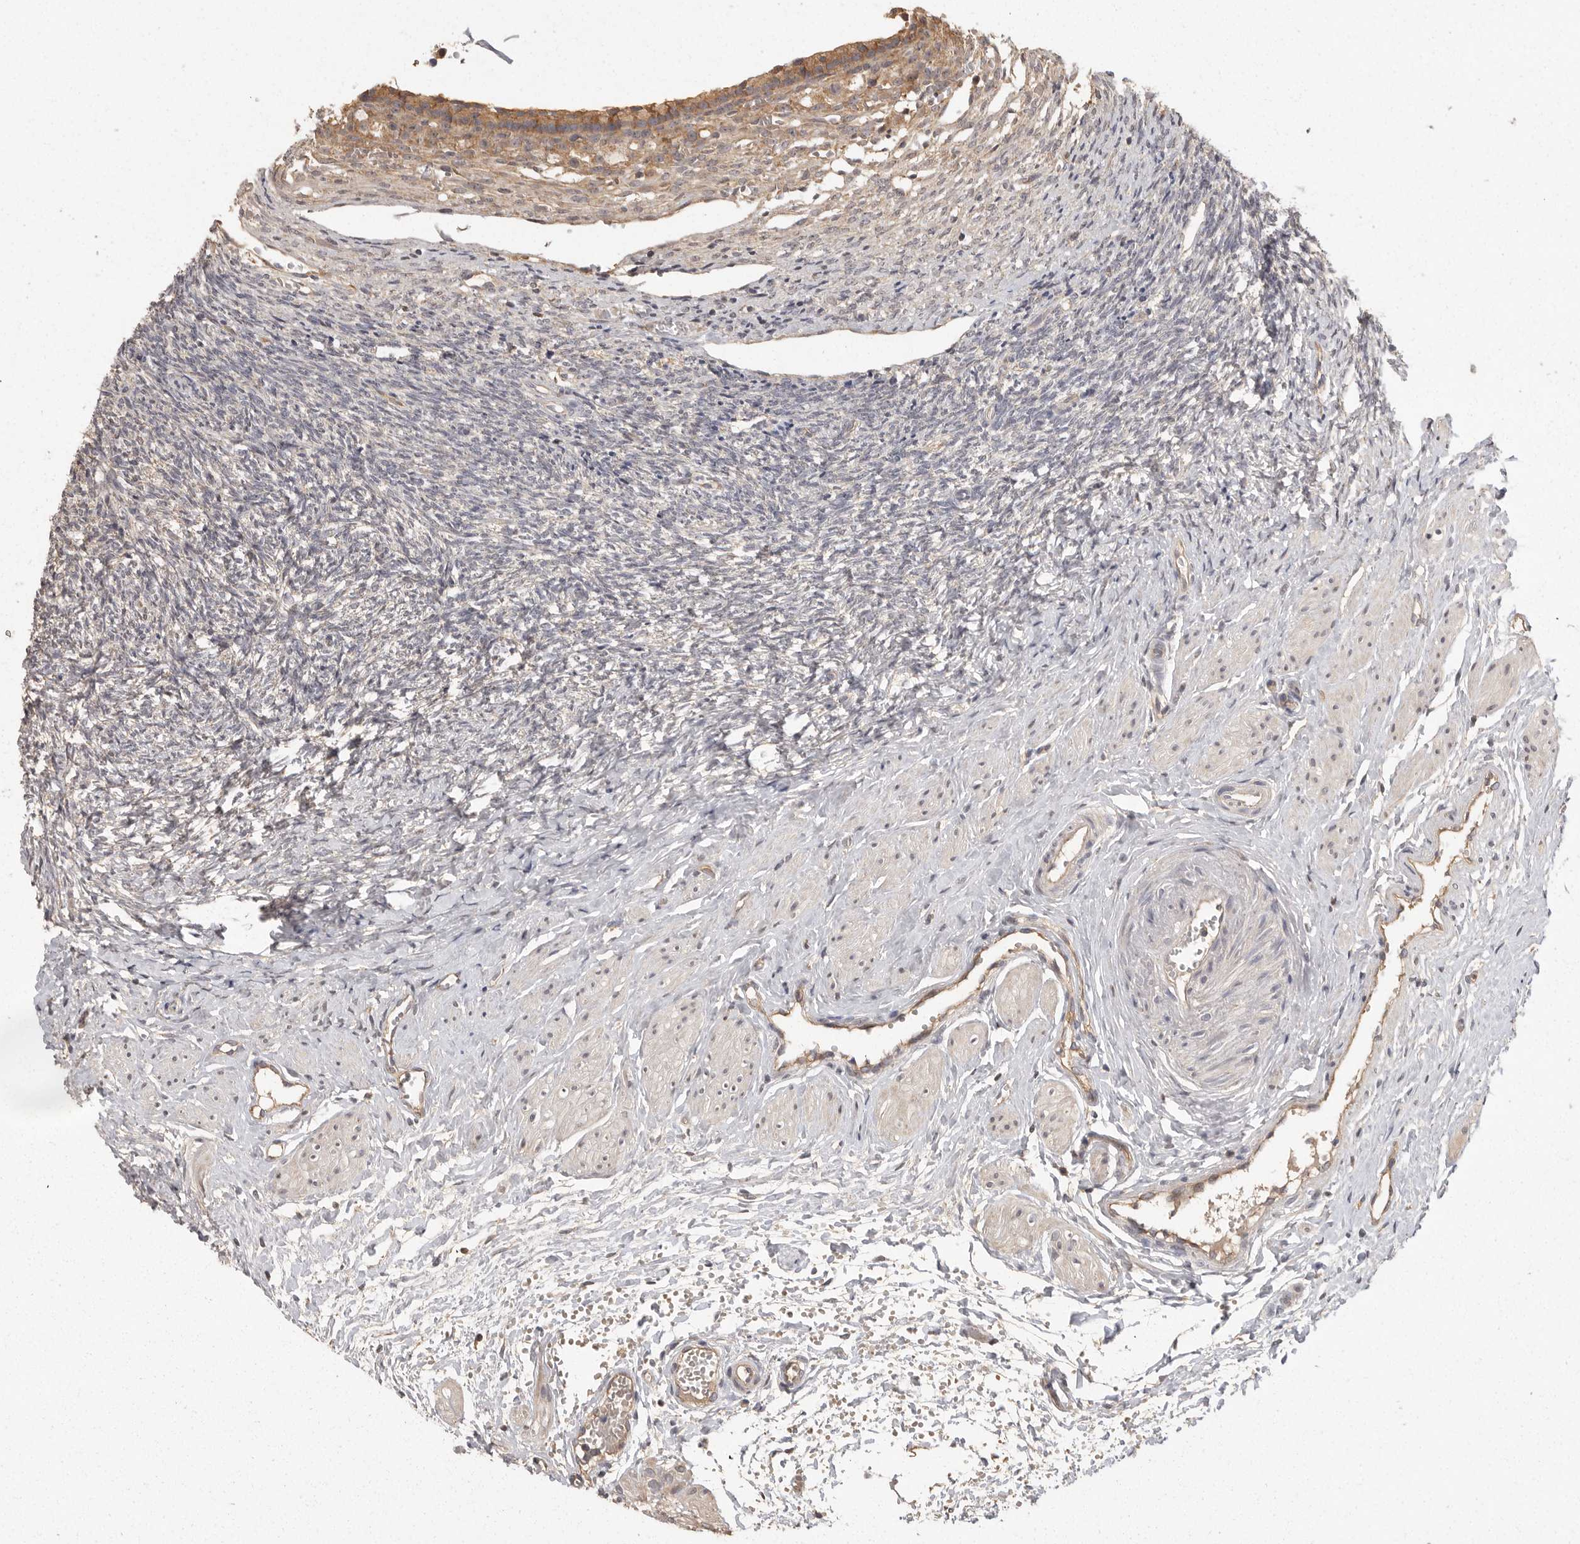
{"staining": {"intensity": "moderate", "quantity": ">75%", "location": "cytoplasmic/membranous"}, "tissue": "ovary", "cell_type": "Follicle cells", "image_type": "normal", "snomed": [{"axis": "morphology", "description": "Normal tissue, NOS"}, {"axis": "topography", "description": "Ovary"}], "caption": "A high-resolution histopathology image shows immunohistochemistry (IHC) staining of benign ovary, which shows moderate cytoplasmic/membranous expression in approximately >75% of follicle cells. The protein of interest is shown in brown color, while the nuclei are stained blue.", "gene": "BAIAP2", "patient": {"sex": "female", "age": 41}}